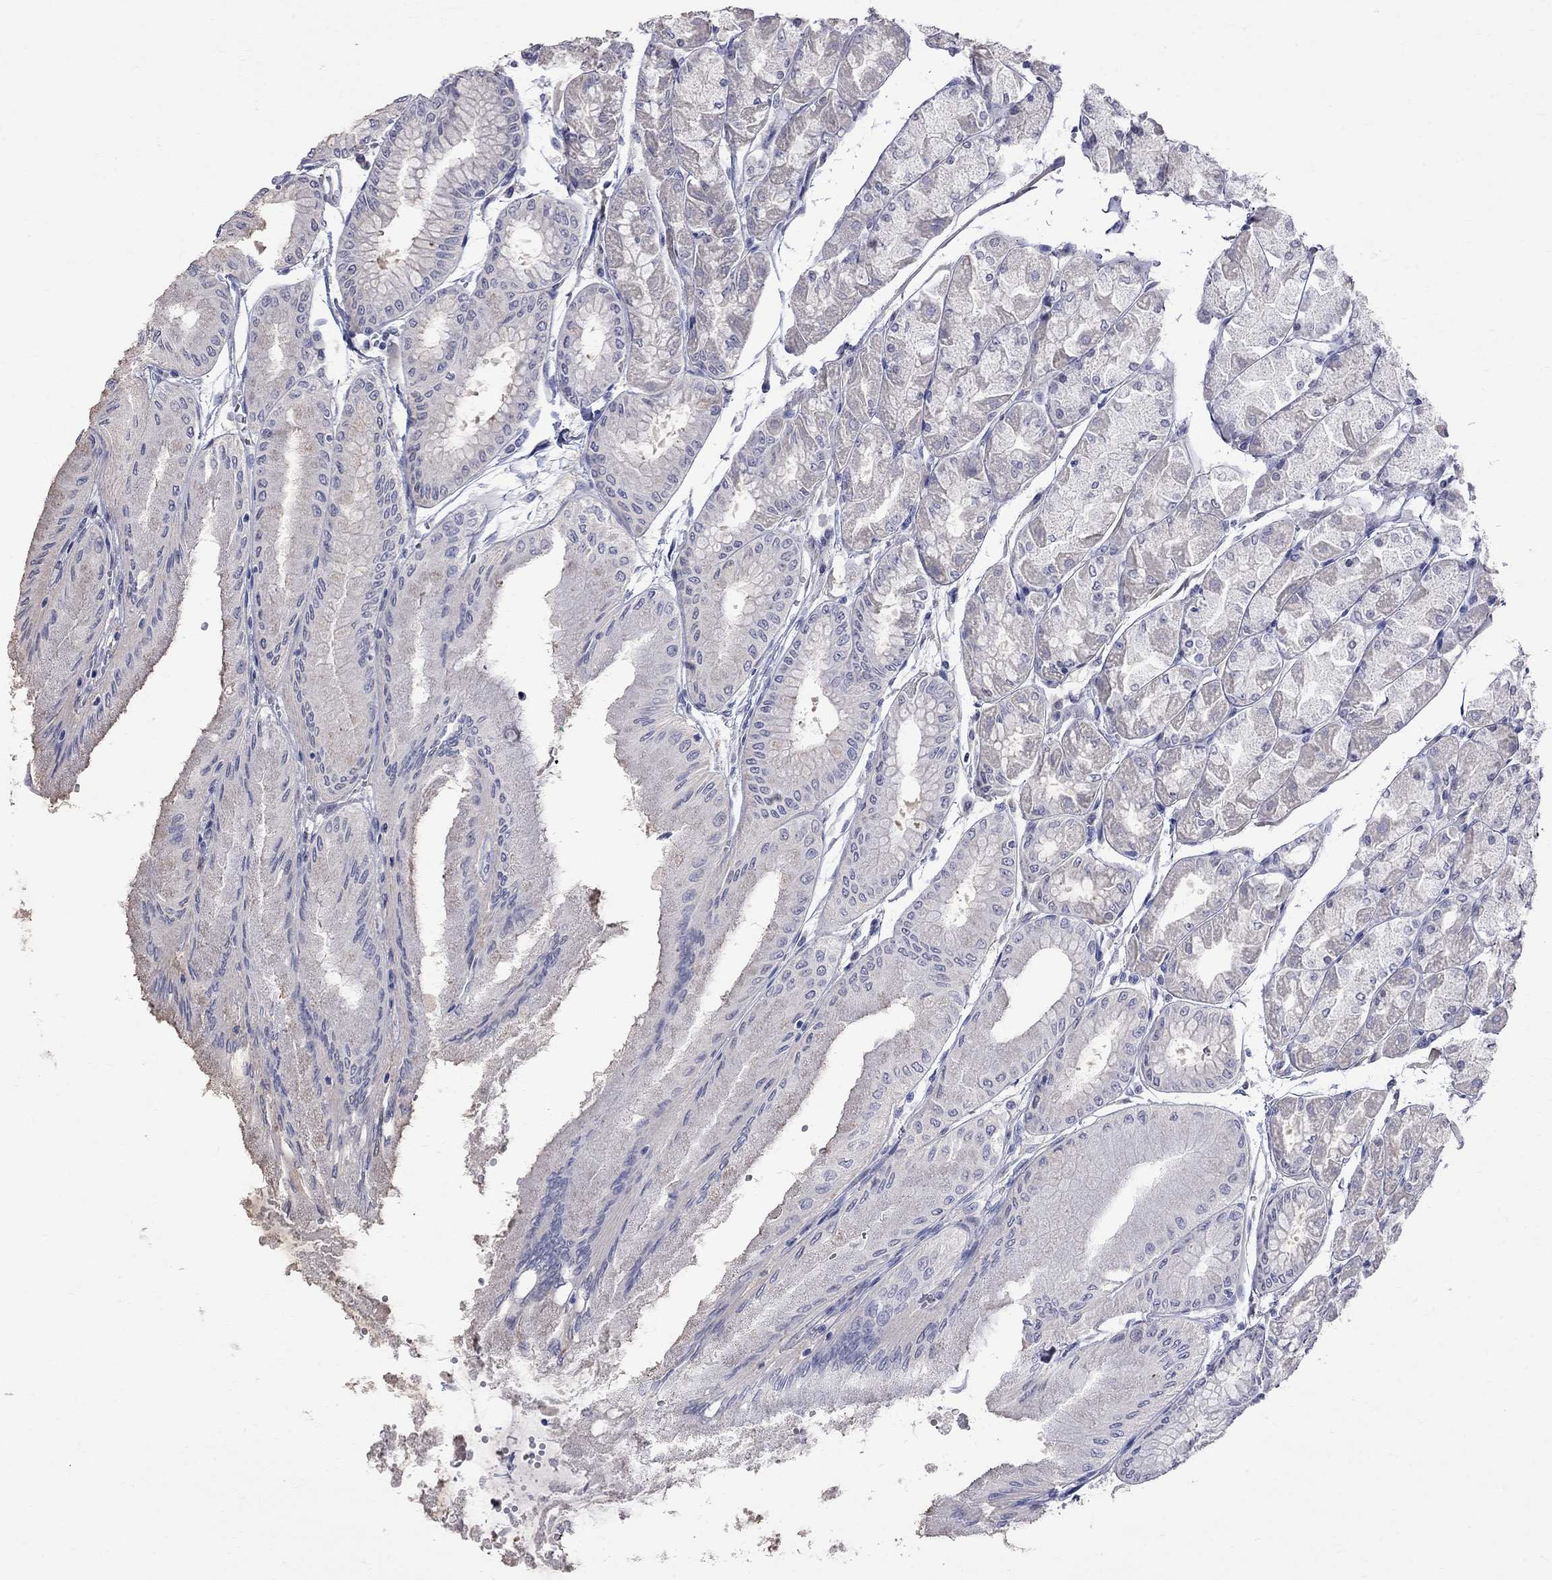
{"staining": {"intensity": "negative", "quantity": "none", "location": "none"}, "tissue": "stomach", "cell_type": "Glandular cells", "image_type": "normal", "snomed": [{"axis": "morphology", "description": "Normal tissue, NOS"}, {"axis": "topography", "description": "Stomach, upper"}], "caption": "This micrograph is of unremarkable stomach stained with IHC to label a protein in brown with the nuclei are counter-stained blue. There is no expression in glandular cells.", "gene": "CKAP2", "patient": {"sex": "male", "age": 60}}